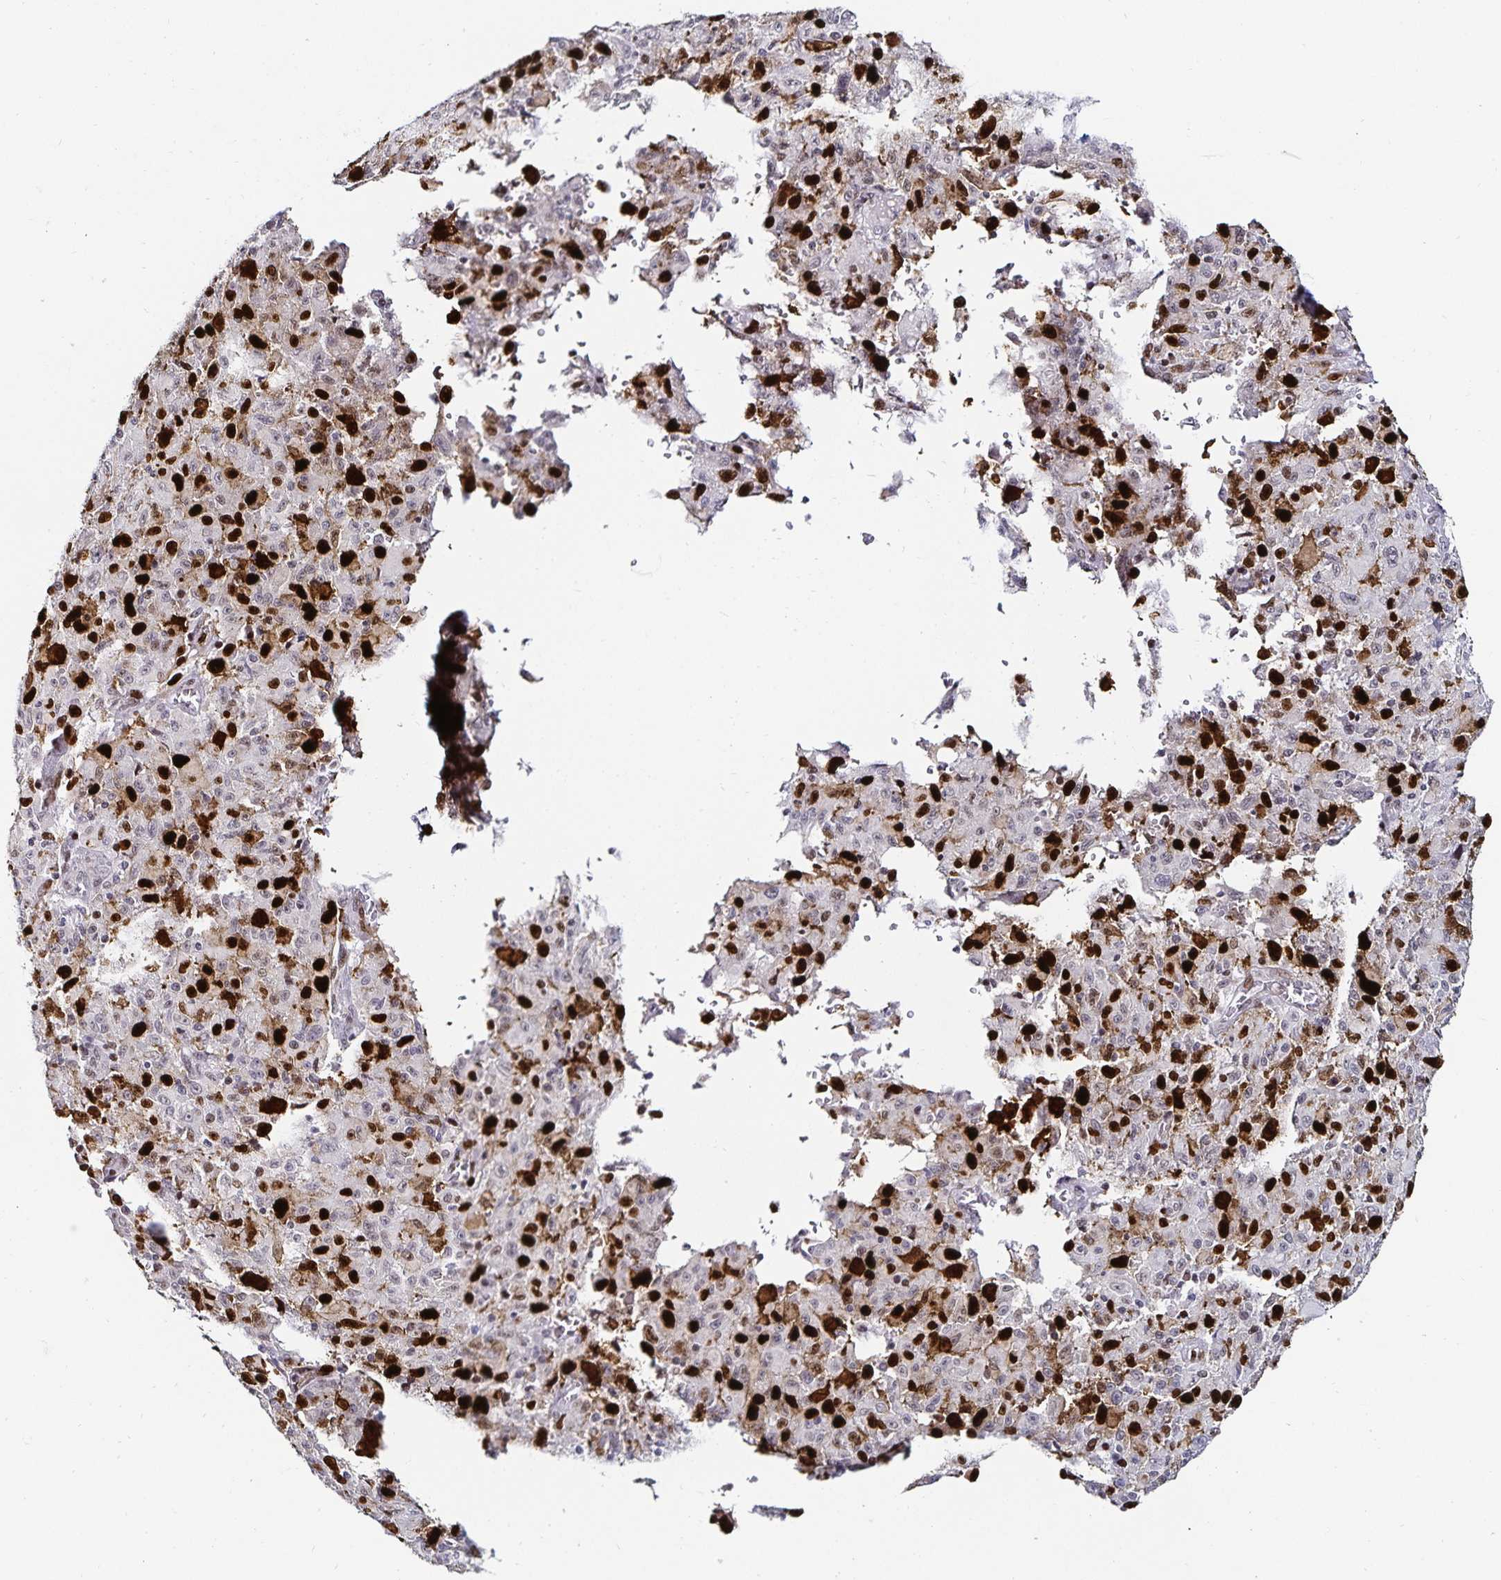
{"staining": {"intensity": "strong", "quantity": "25%-75%", "location": "nuclear"}, "tissue": "melanoma", "cell_type": "Tumor cells", "image_type": "cancer", "snomed": [{"axis": "morphology", "description": "Malignant melanoma, NOS"}, {"axis": "topography", "description": "Skin"}], "caption": "A brown stain highlights strong nuclear positivity of a protein in human melanoma tumor cells.", "gene": "ANLN", "patient": {"sex": "male", "age": 46}}